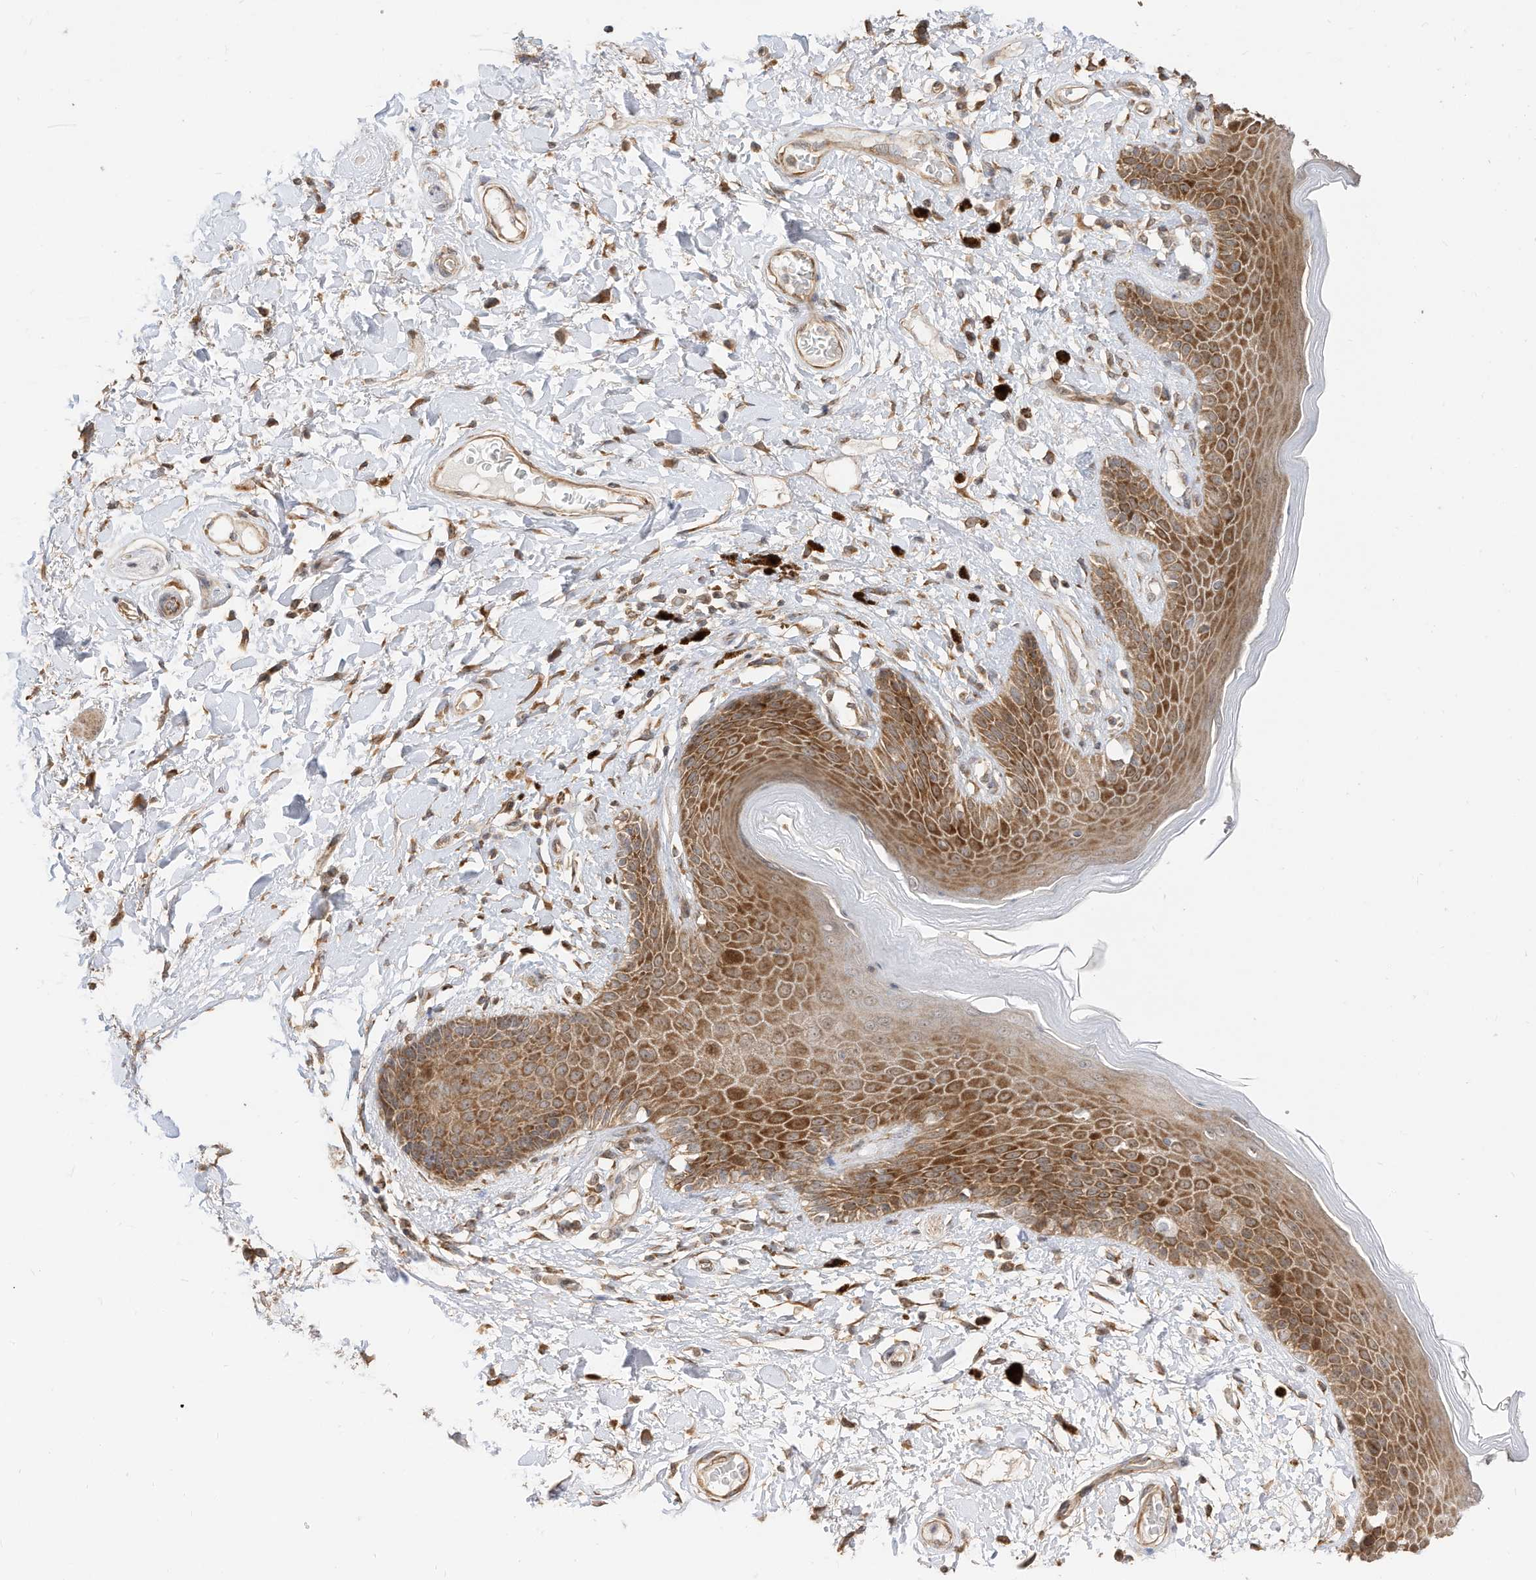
{"staining": {"intensity": "moderate", "quantity": ">75%", "location": "cytoplasmic/membranous"}, "tissue": "skin", "cell_type": "Epidermal cells", "image_type": "normal", "snomed": [{"axis": "morphology", "description": "Normal tissue, NOS"}, {"axis": "topography", "description": "Anal"}], "caption": "This histopathology image reveals IHC staining of benign human skin, with medium moderate cytoplasmic/membranous staining in about >75% of epidermal cells.", "gene": "CAGE1", "patient": {"sex": "female", "age": 78}}